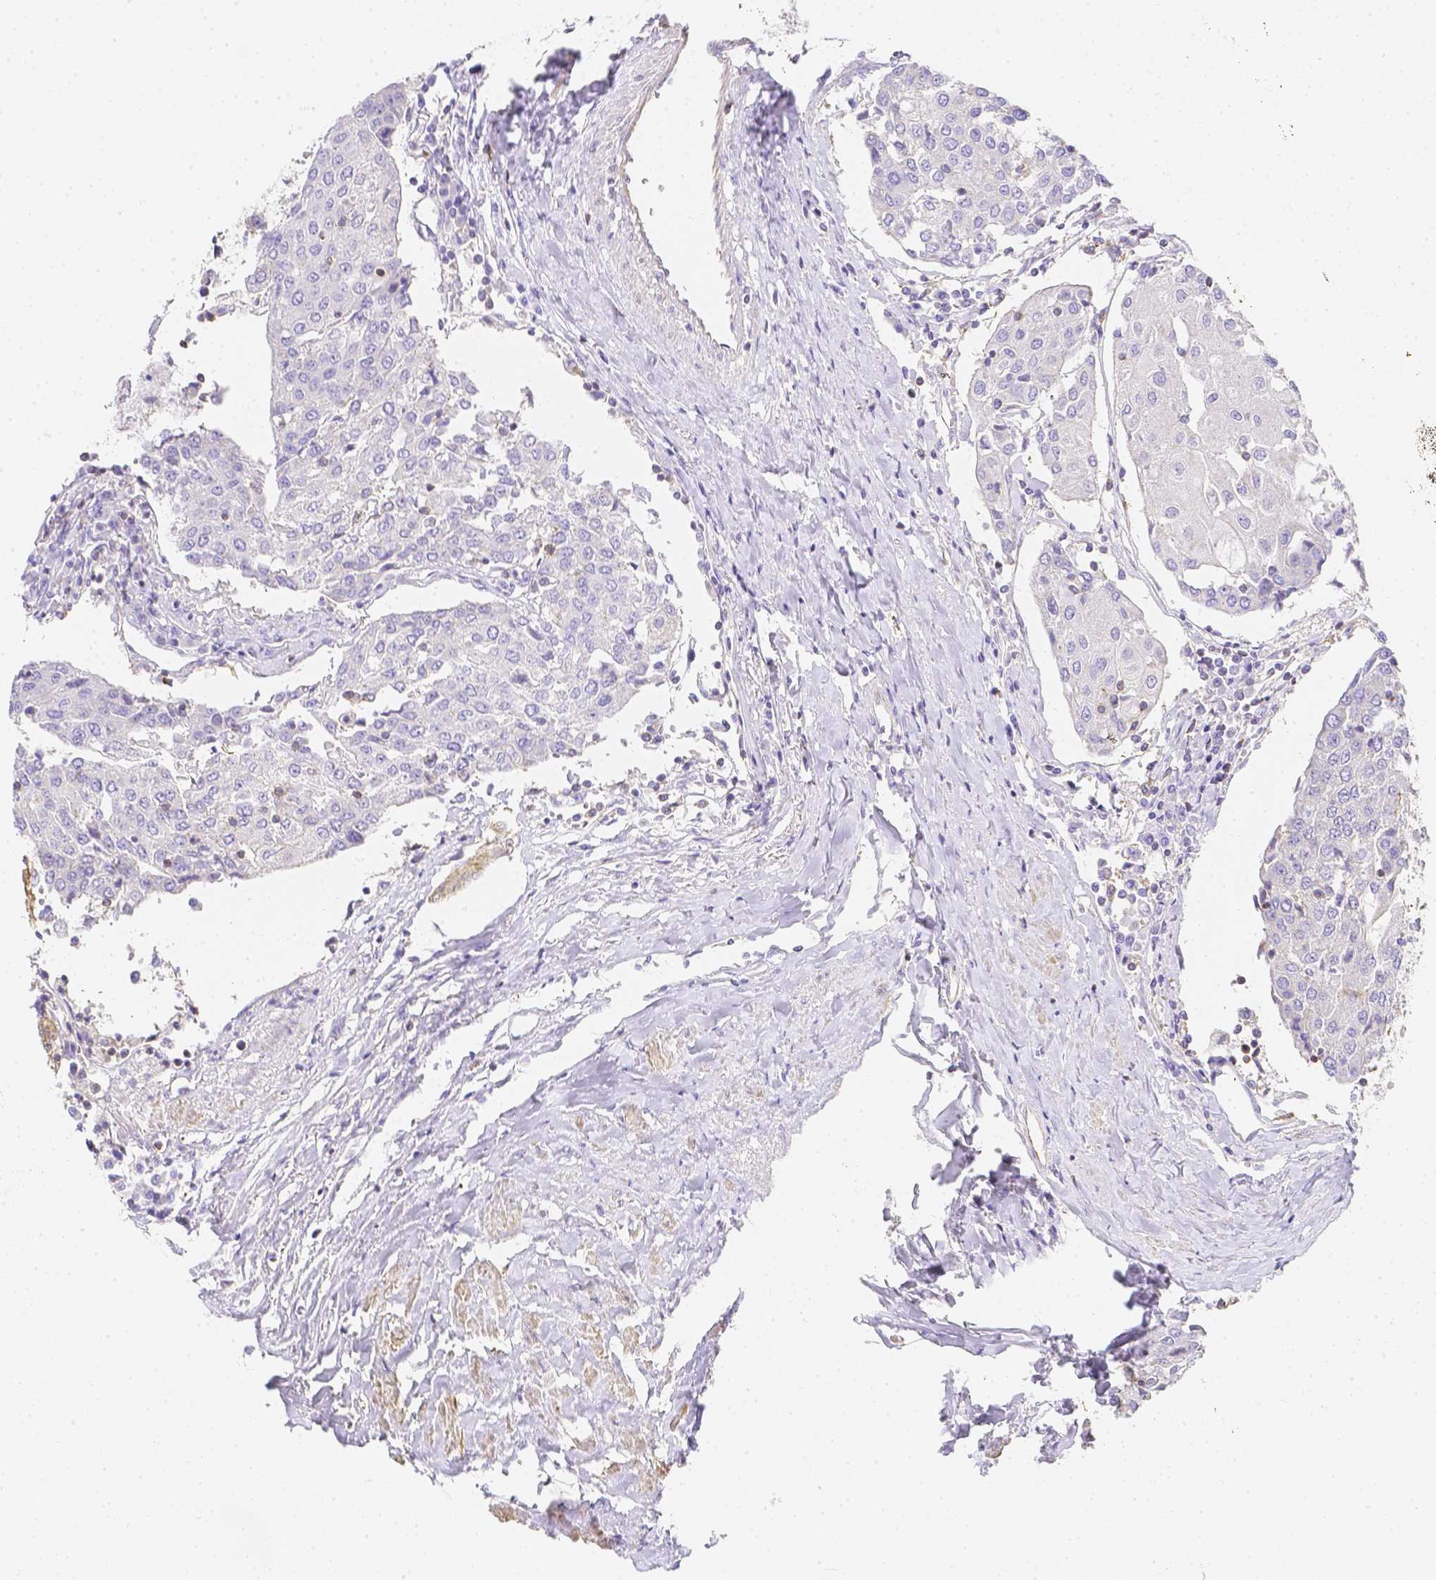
{"staining": {"intensity": "negative", "quantity": "none", "location": "none"}, "tissue": "urothelial cancer", "cell_type": "Tumor cells", "image_type": "cancer", "snomed": [{"axis": "morphology", "description": "Urothelial carcinoma, High grade"}, {"axis": "topography", "description": "Urinary bladder"}], "caption": "This is an immunohistochemistry (IHC) histopathology image of high-grade urothelial carcinoma. There is no expression in tumor cells.", "gene": "ASAH2", "patient": {"sex": "female", "age": 85}}